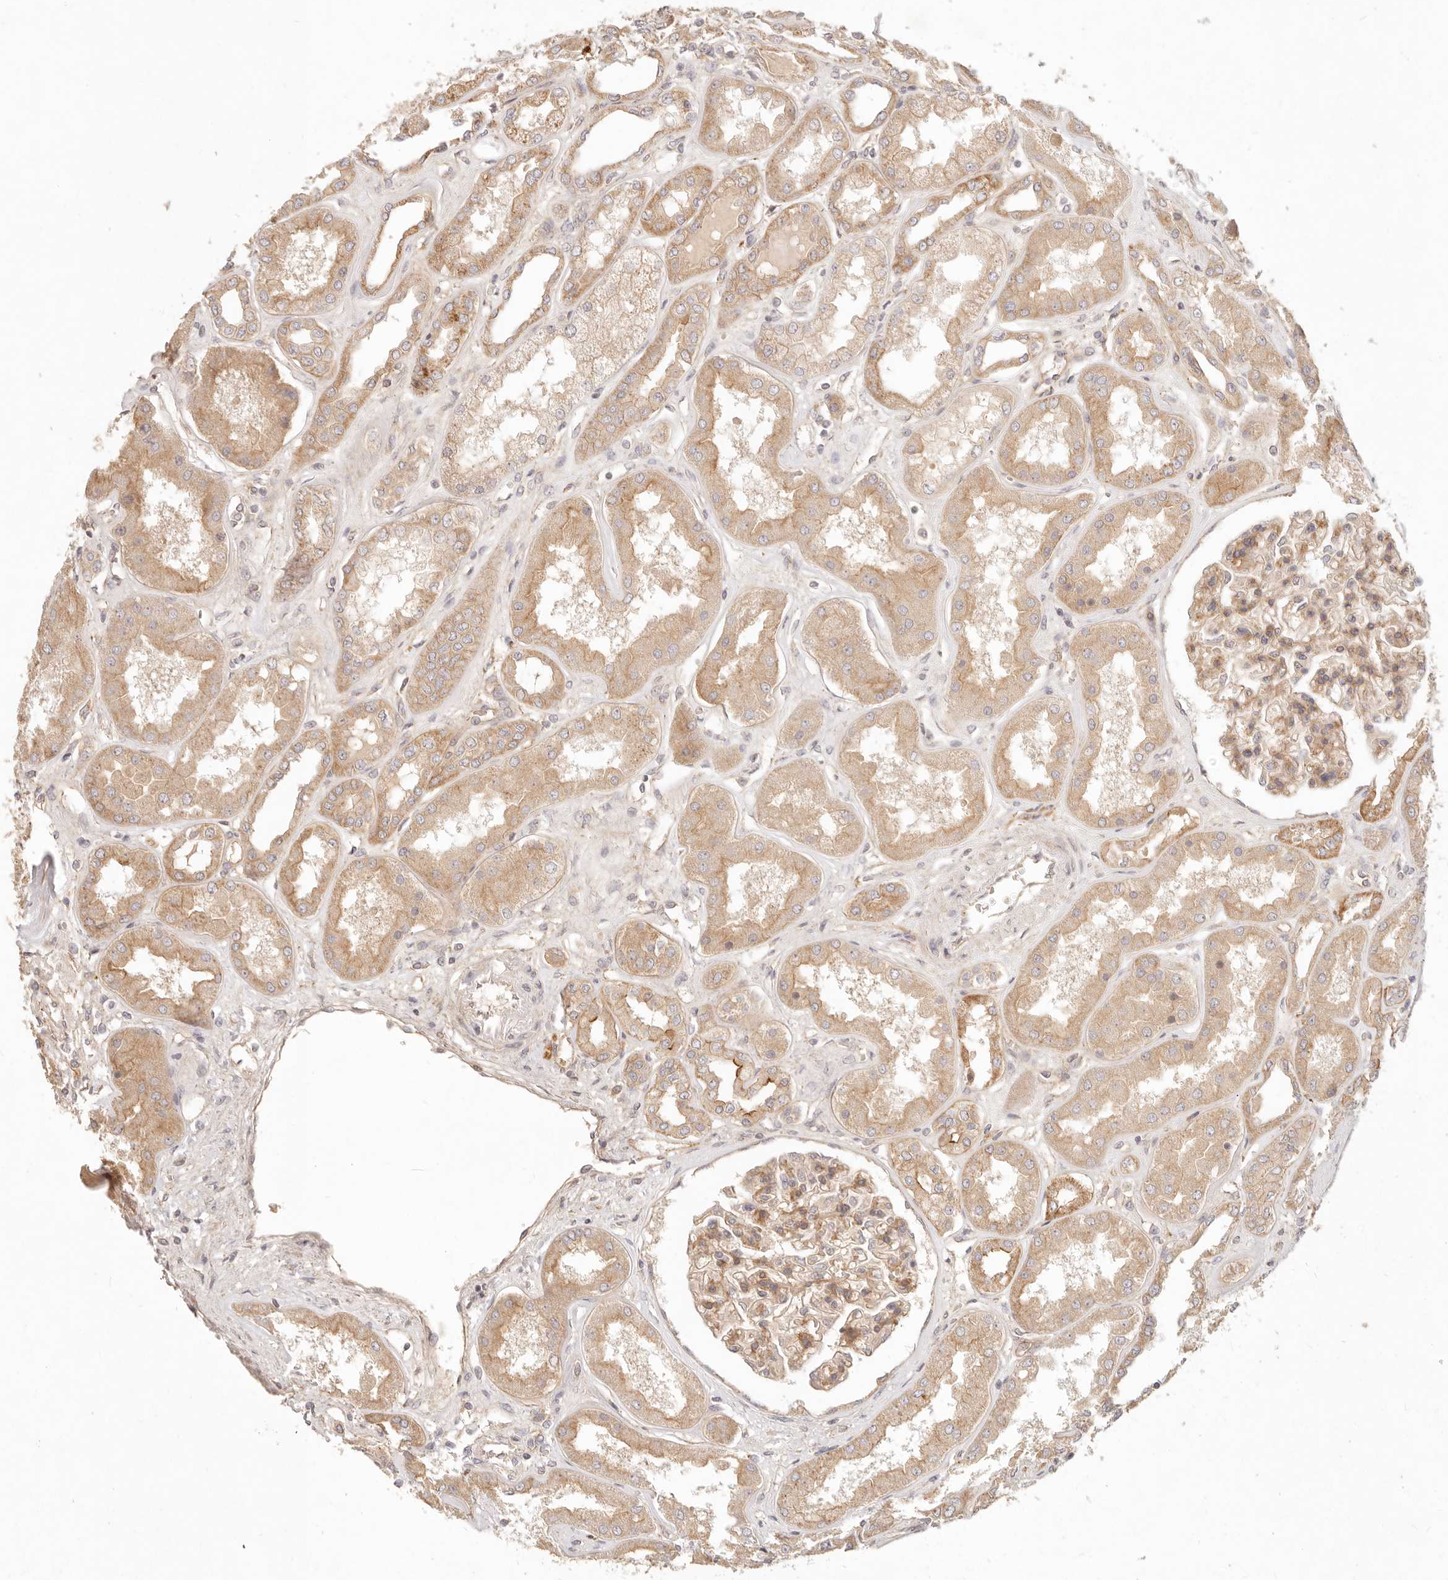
{"staining": {"intensity": "moderate", "quantity": ">75%", "location": "cytoplasmic/membranous"}, "tissue": "kidney", "cell_type": "Cells in glomeruli", "image_type": "normal", "snomed": [{"axis": "morphology", "description": "Normal tissue, NOS"}, {"axis": "topography", "description": "Kidney"}], "caption": "Protein staining demonstrates moderate cytoplasmic/membranous staining in approximately >75% of cells in glomeruli in benign kidney.", "gene": "PPP1R3B", "patient": {"sex": "female", "age": 56}}